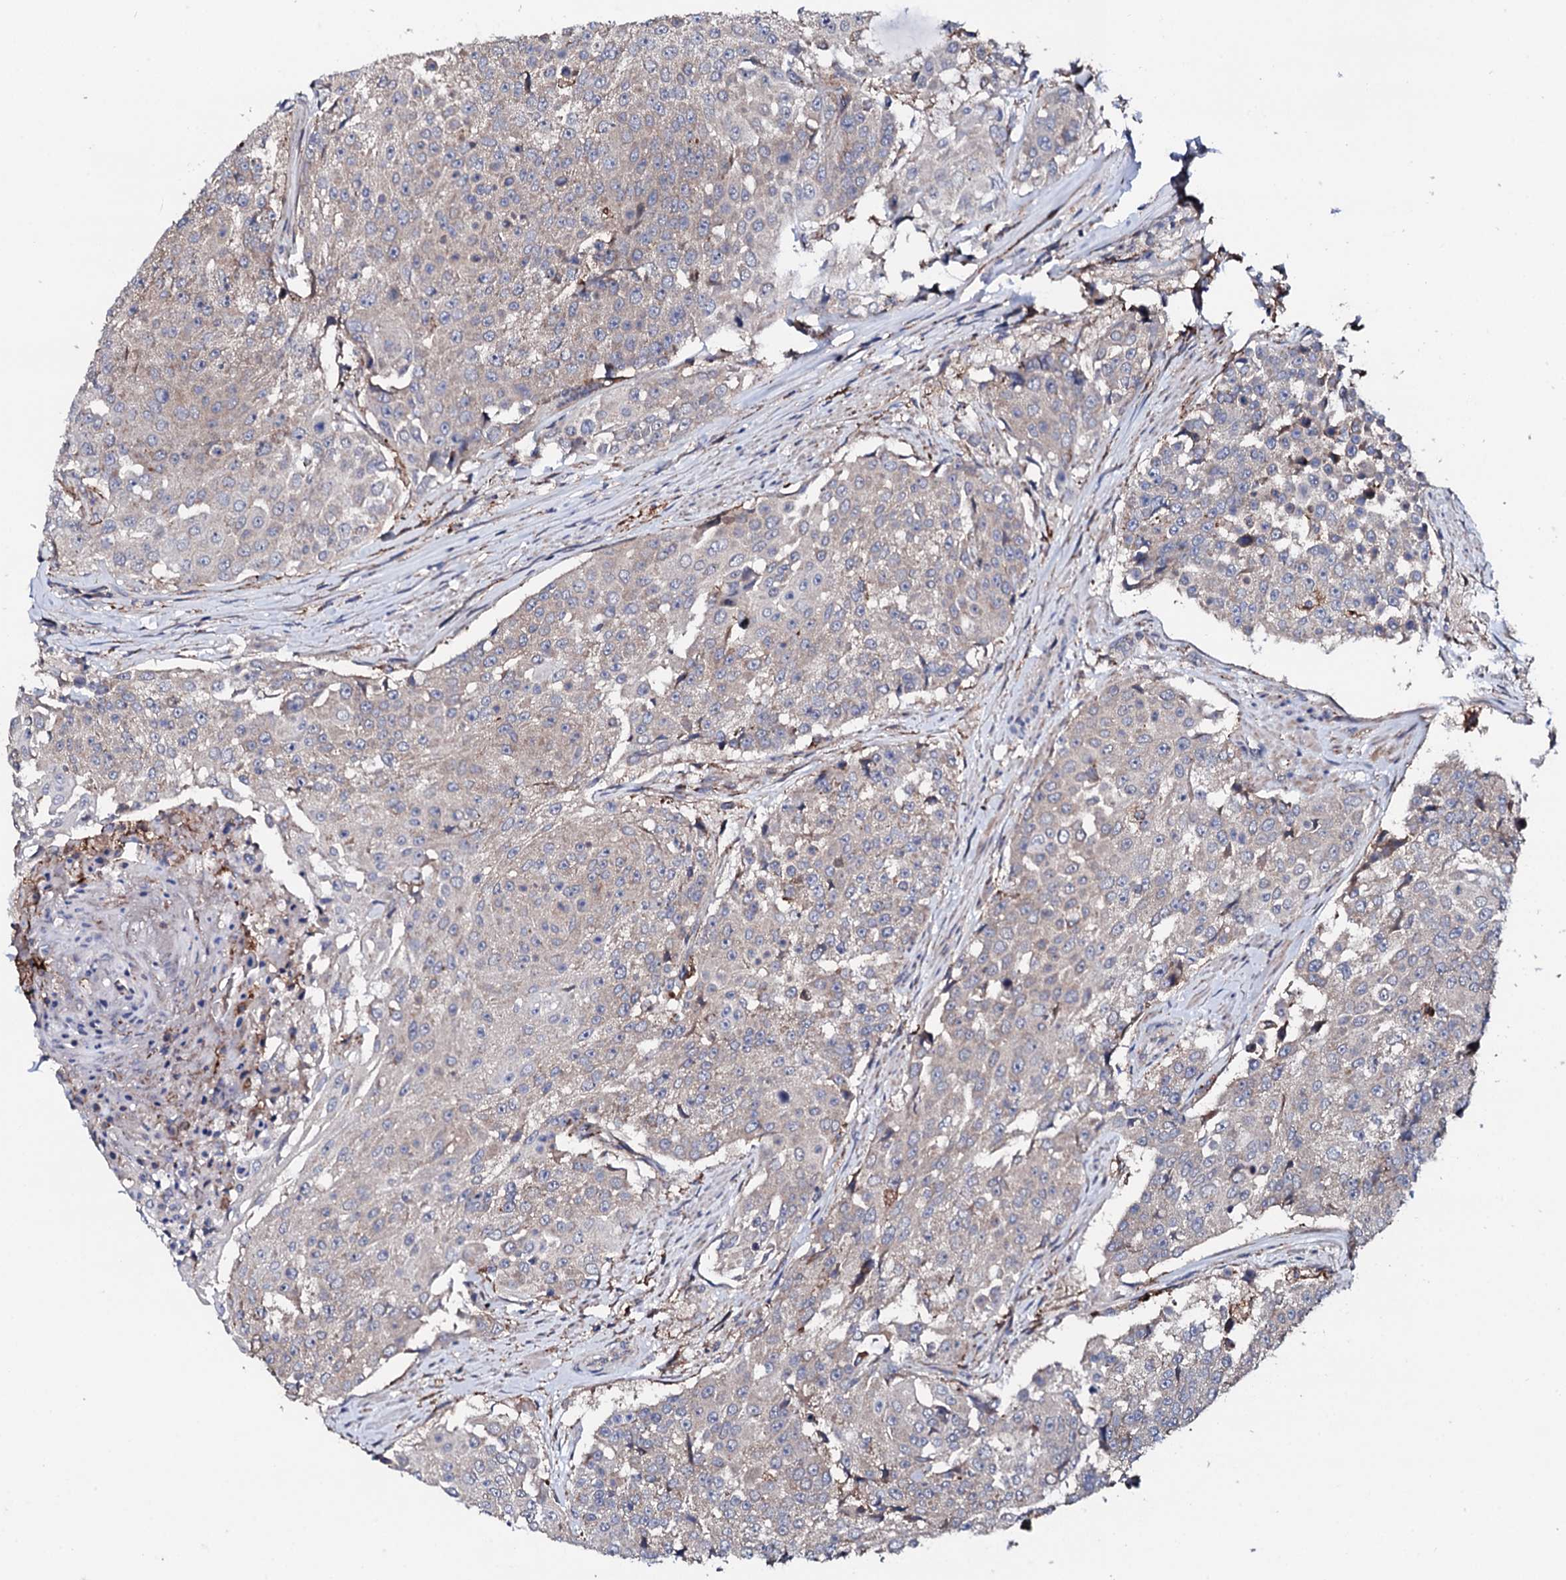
{"staining": {"intensity": "negative", "quantity": "none", "location": "none"}, "tissue": "urothelial cancer", "cell_type": "Tumor cells", "image_type": "cancer", "snomed": [{"axis": "morphology", "description": "Urothelial carcinoma, High grade"}, {"axis": "topography", "description": "Urinary bladder"}], "caption": "Protein analysis of urothelial carcinoma (high-grade) exhibits no significant positivity in tumor cells.", "gene": "EDC3", "patient": {"sex": "female", "age": 63}}